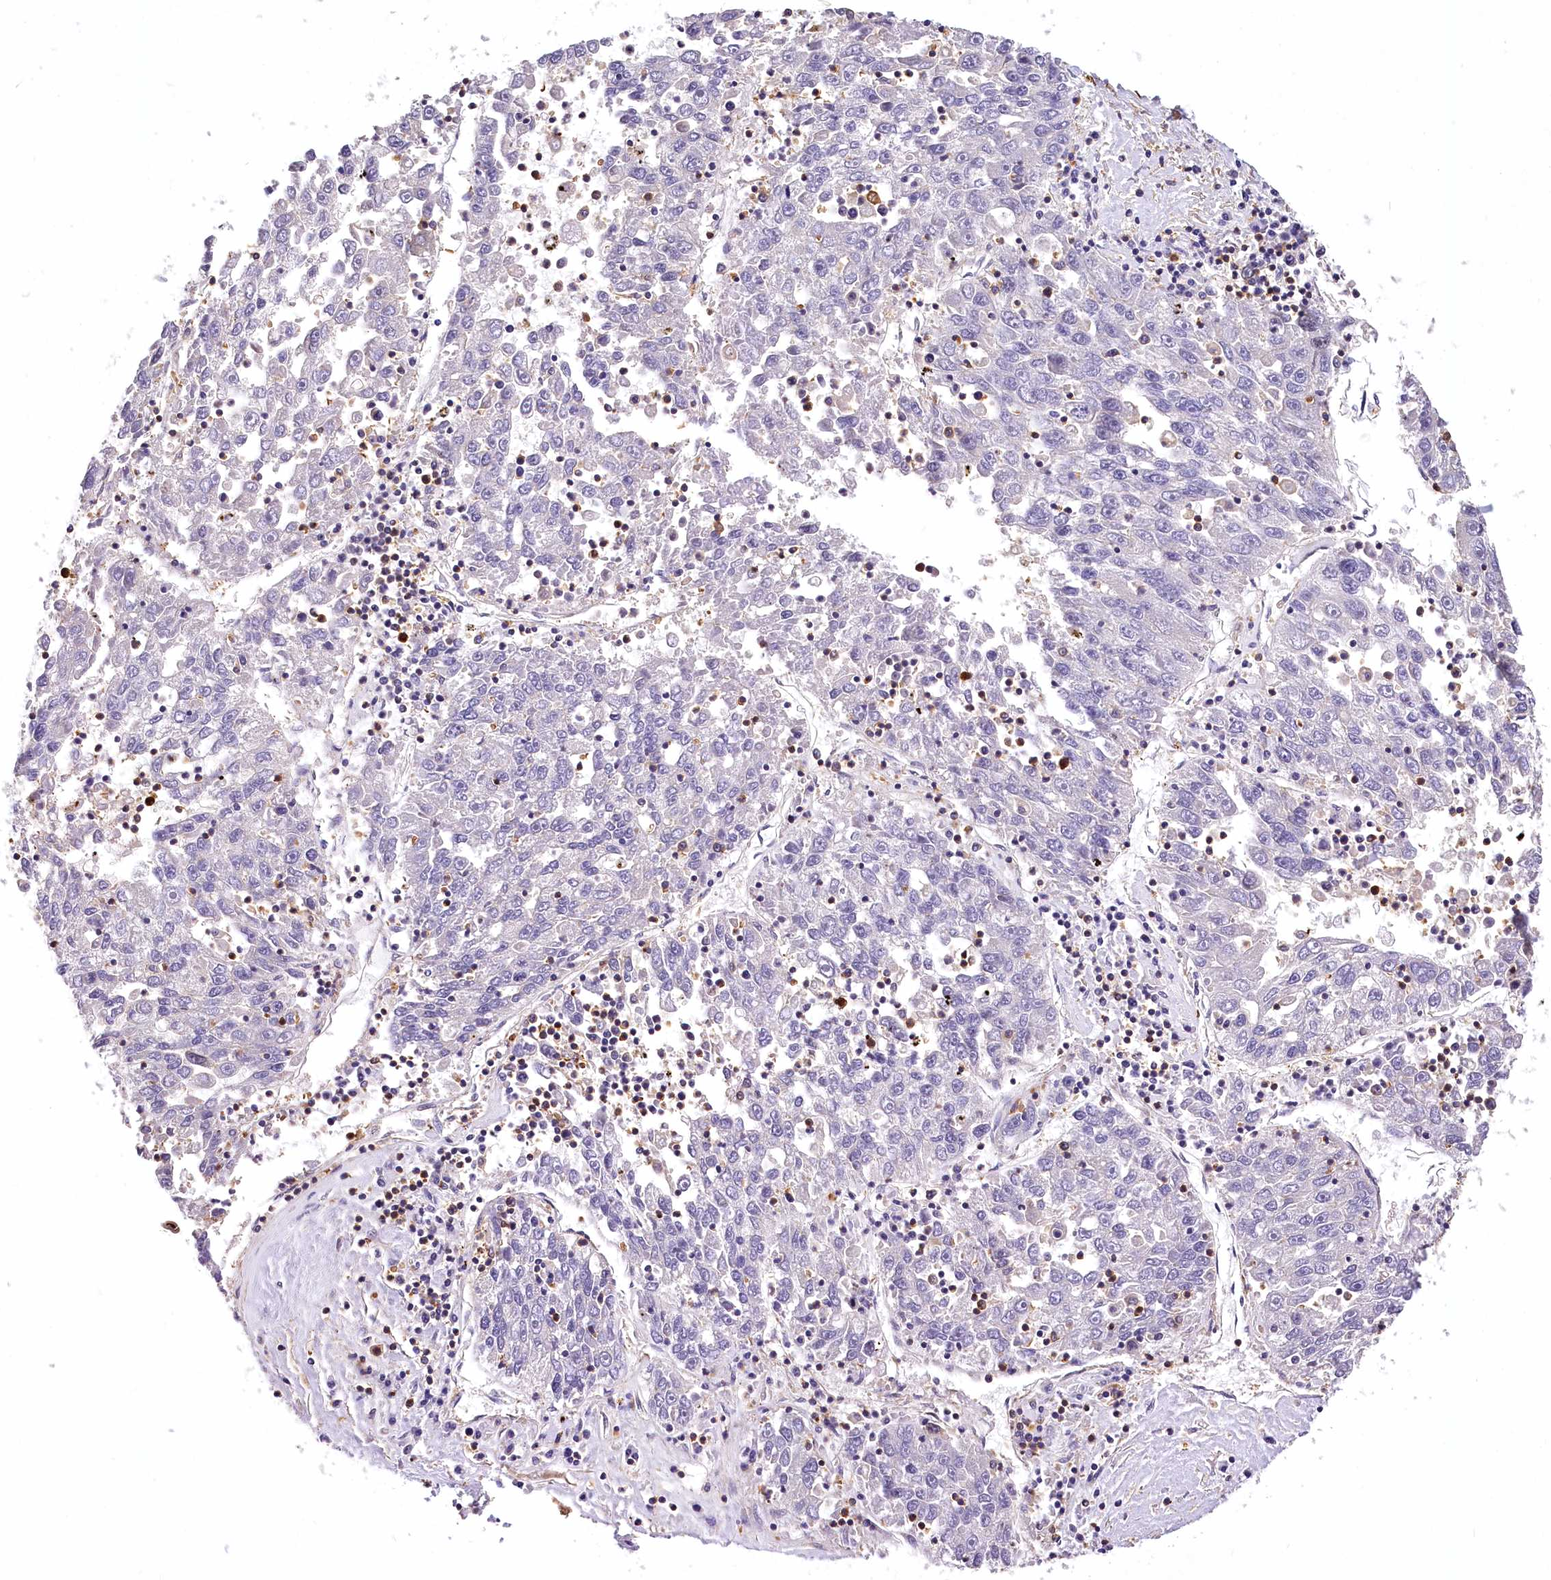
{"staining": {"intensity": "negative", "quantity": "none", "location": "none"}, "tissue": "liver cancer", "cell_type": "Tumor cells", "image_type": "cancer", "snomed": [{"axis": "morphology", "description": "Carcinoma, Hepatocellular, NOS"}, {"axis": "topography", "description": "Liver"}], "caption": "Protein analysis of liver cancer demonstrates no significant staining in tumor cells.", "gene": "DPP3", "patient": {"sex": "male", "age": 49}}